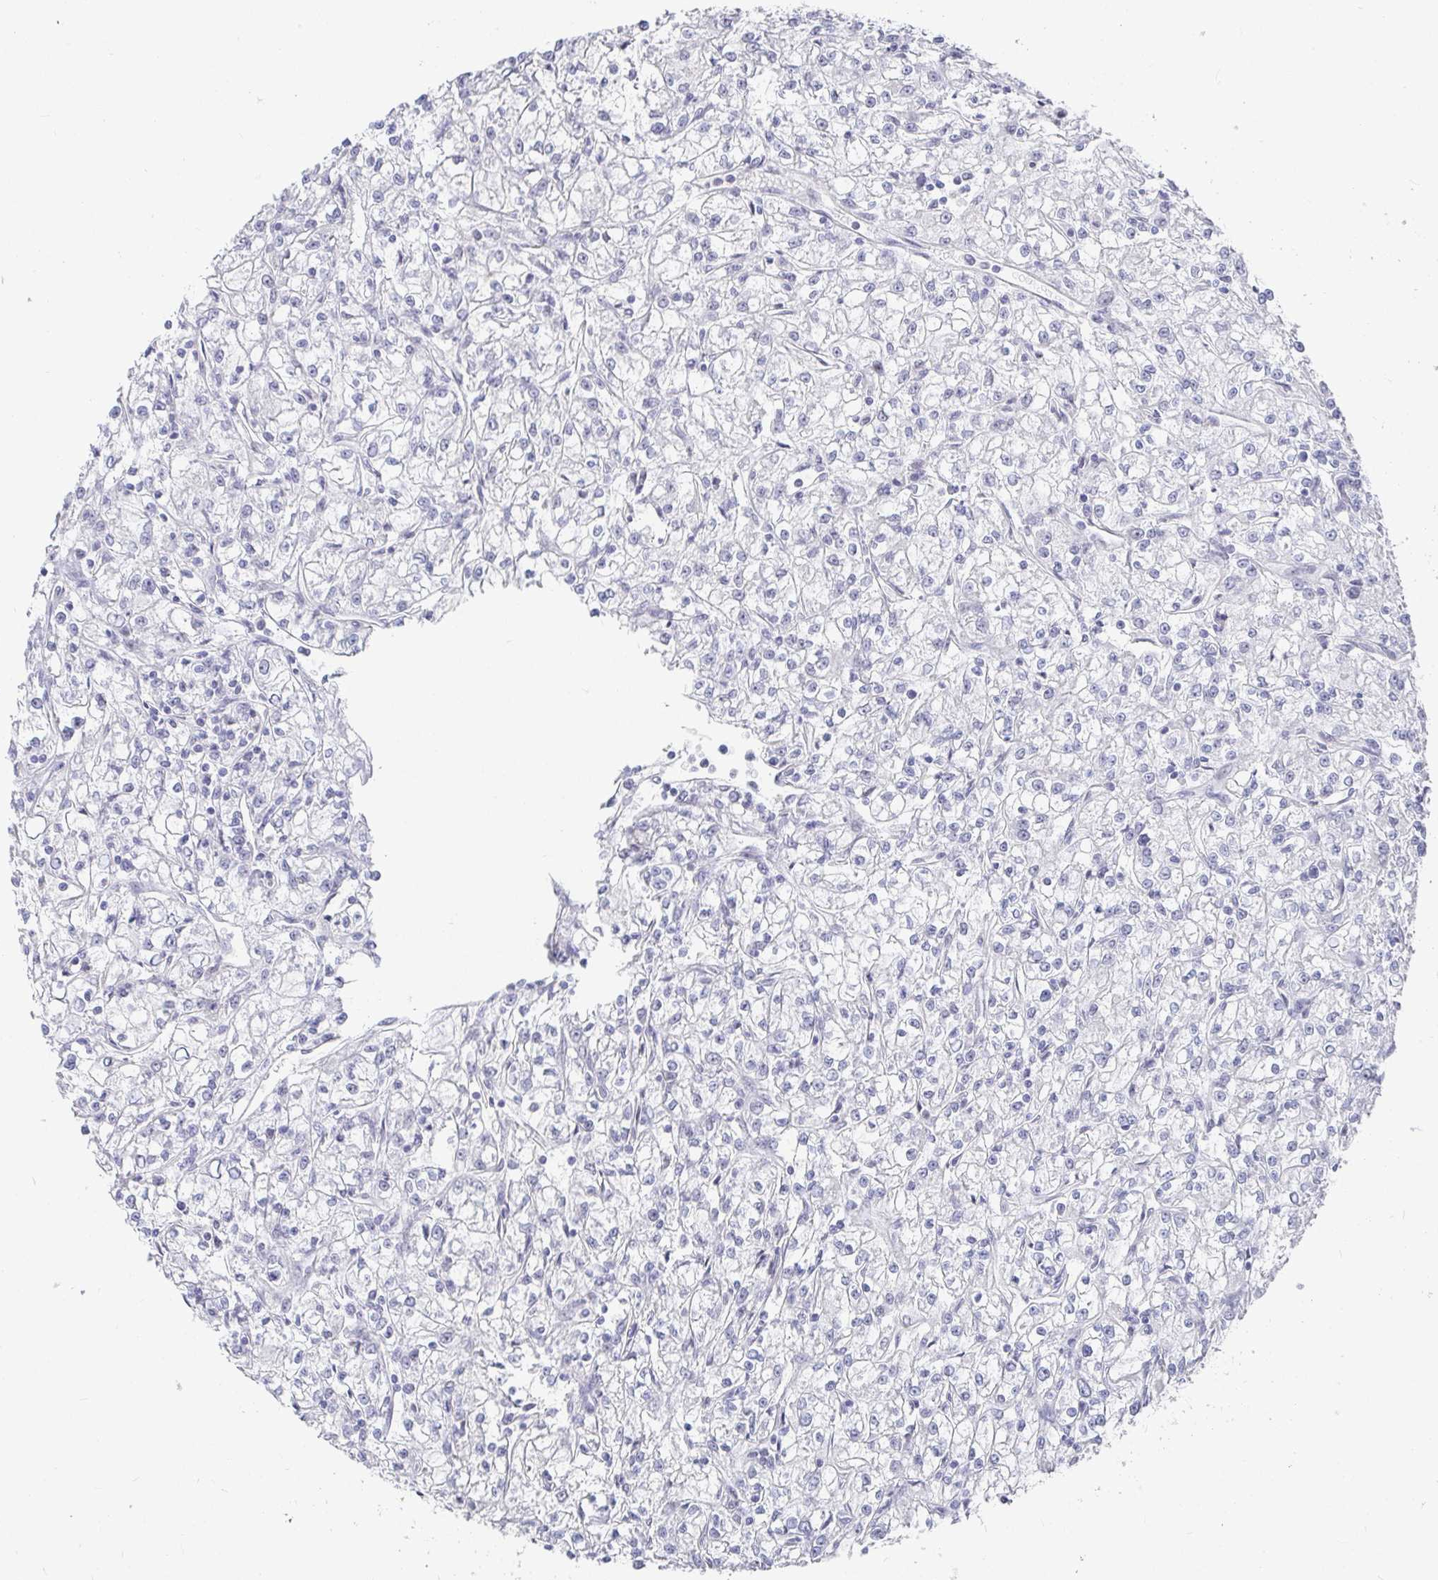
{"staining": {"intensity": "negative", "quantity": "none", "location": "none"}, "tissue": "renal cancer", "cell_type": "Tumor cells", "image_type": "cancer", "snomed": [{"axis": "morphology", "description": "Adenocarcinoma, NOS"}, {"axis": "topography", "description": "Kidney"}], "caption": "Immunohistochemistry (IHC) image of neoplastic tissue: human adenocarcinoma (renal) stained with DAB reveals no significant protein positivity in tumor cells.", "gene": "RCOR1", "patient": {"sex": "female", "age": 59}}